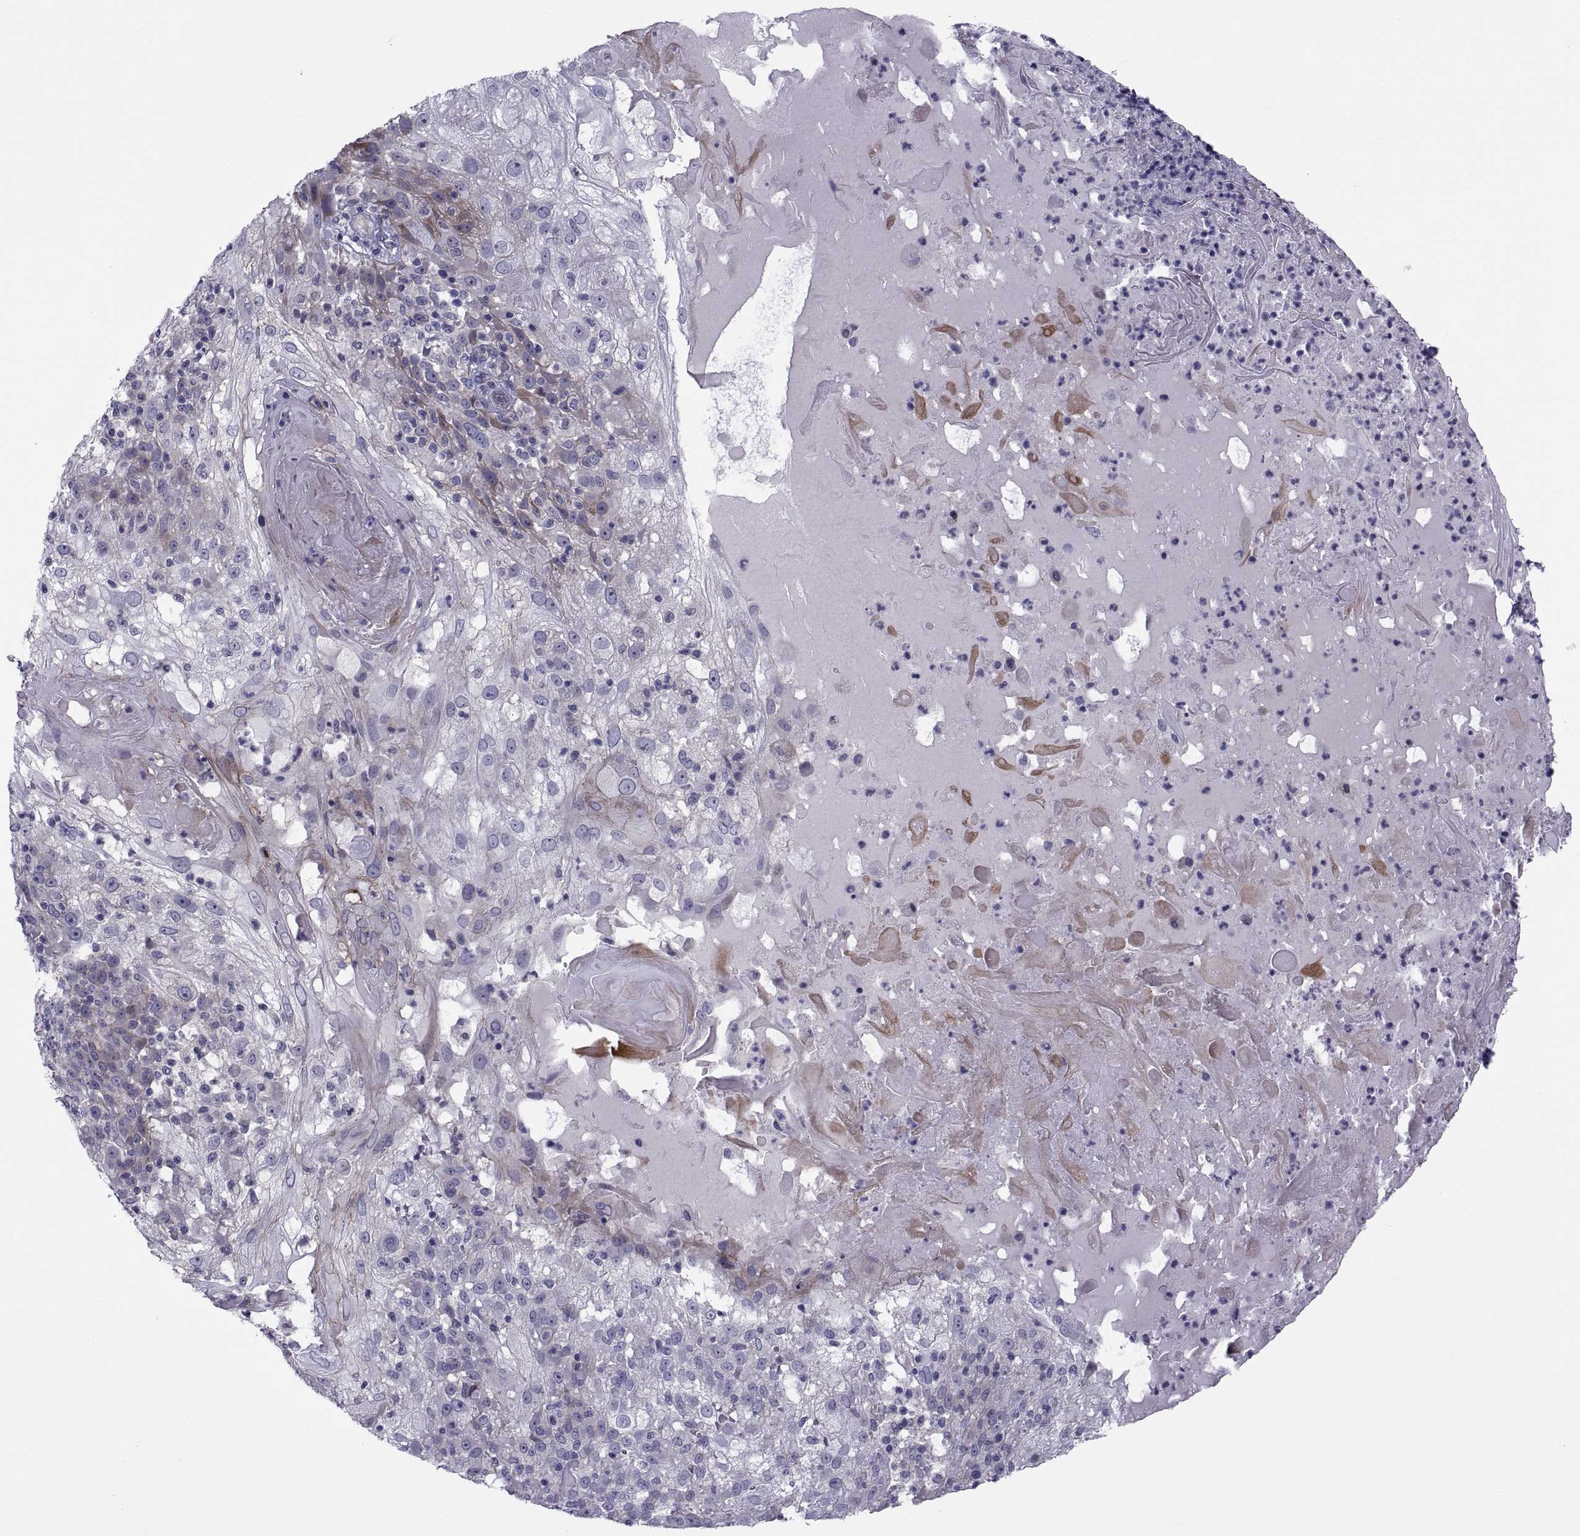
{"staining": {"intensity": "weak", "quantity": "<25%", "location": "cytoplasmic/membranous"}, "tissue": "skin cancer", "cell_type": "Tumor cells", "image_type": "cancer", "snomed": [{"axis": "morphology", "description": "Normal tissue, NOS"}, {"axis": "morphology", "description": "Squamous cell carcinoma, NOS"}, {"axis": "topography", "description": "Skin"}], "caption": "This is an IHC photomicrograph of human skin squamous cell carcinoma. There is no staining in tumor cells.", "gene": "TMEM158", "patient": {"sex": "female", "age": 83}}